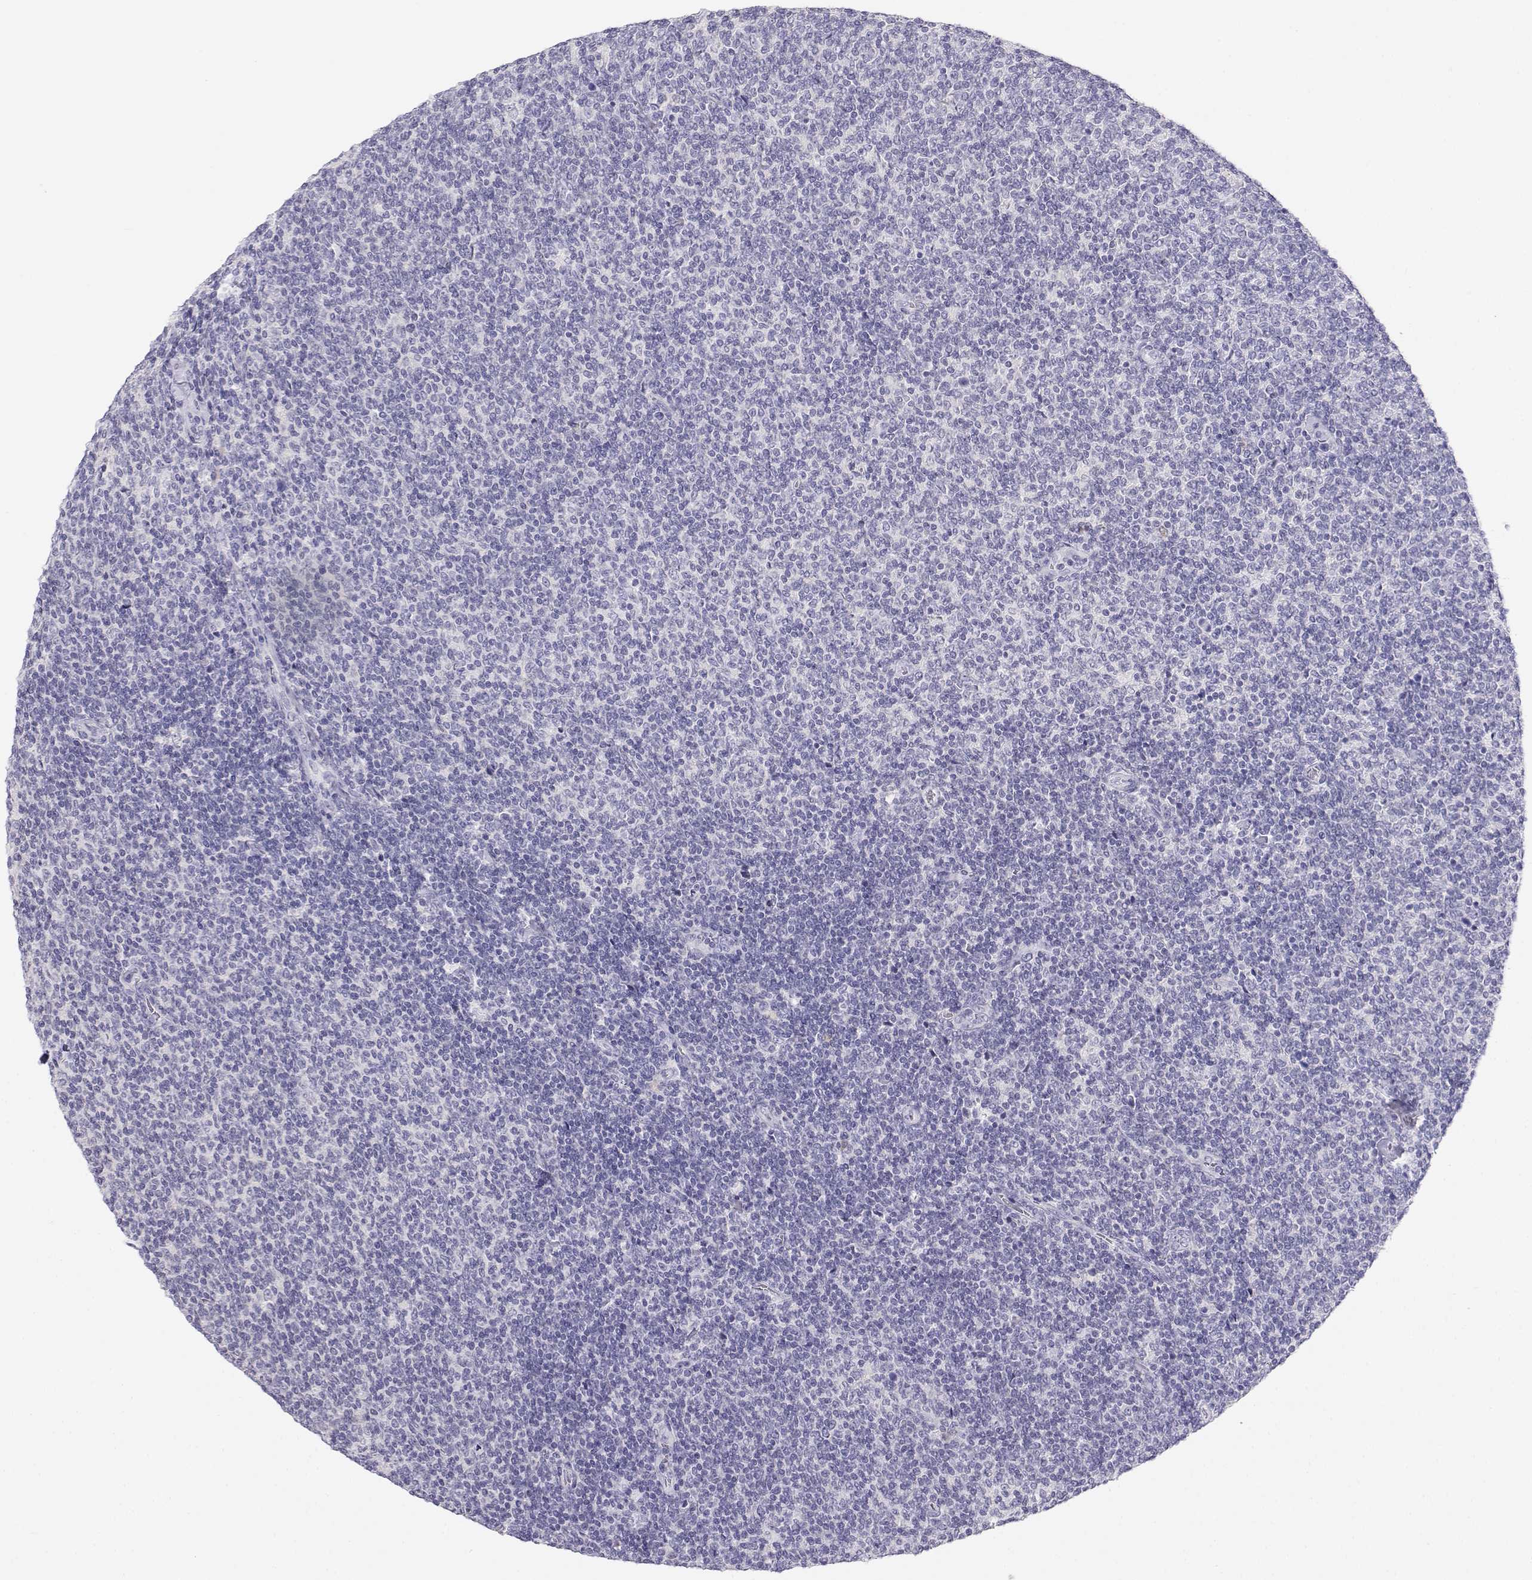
{"staining": {"intensity": "negative", "quantity": "none", "location": "none"}, "tissue": "lymphoma", "cell_type": "Tumor cells", "image_type": "cancer", "snomed": [{"axis": "morphology", "description": "Malignant lymphoma, non-Hodgkin's type, Low grade"}, {"axis": "topography", "description": "Lymph node"}], "caption": "Immunohistochemistry (IHC) of human low-grade malignant lymphoma, non-Hodgkin's type displays no positivity in tumor cells.", "gene": "GPR174", "patient": {"sex": "male", "age": 52}}